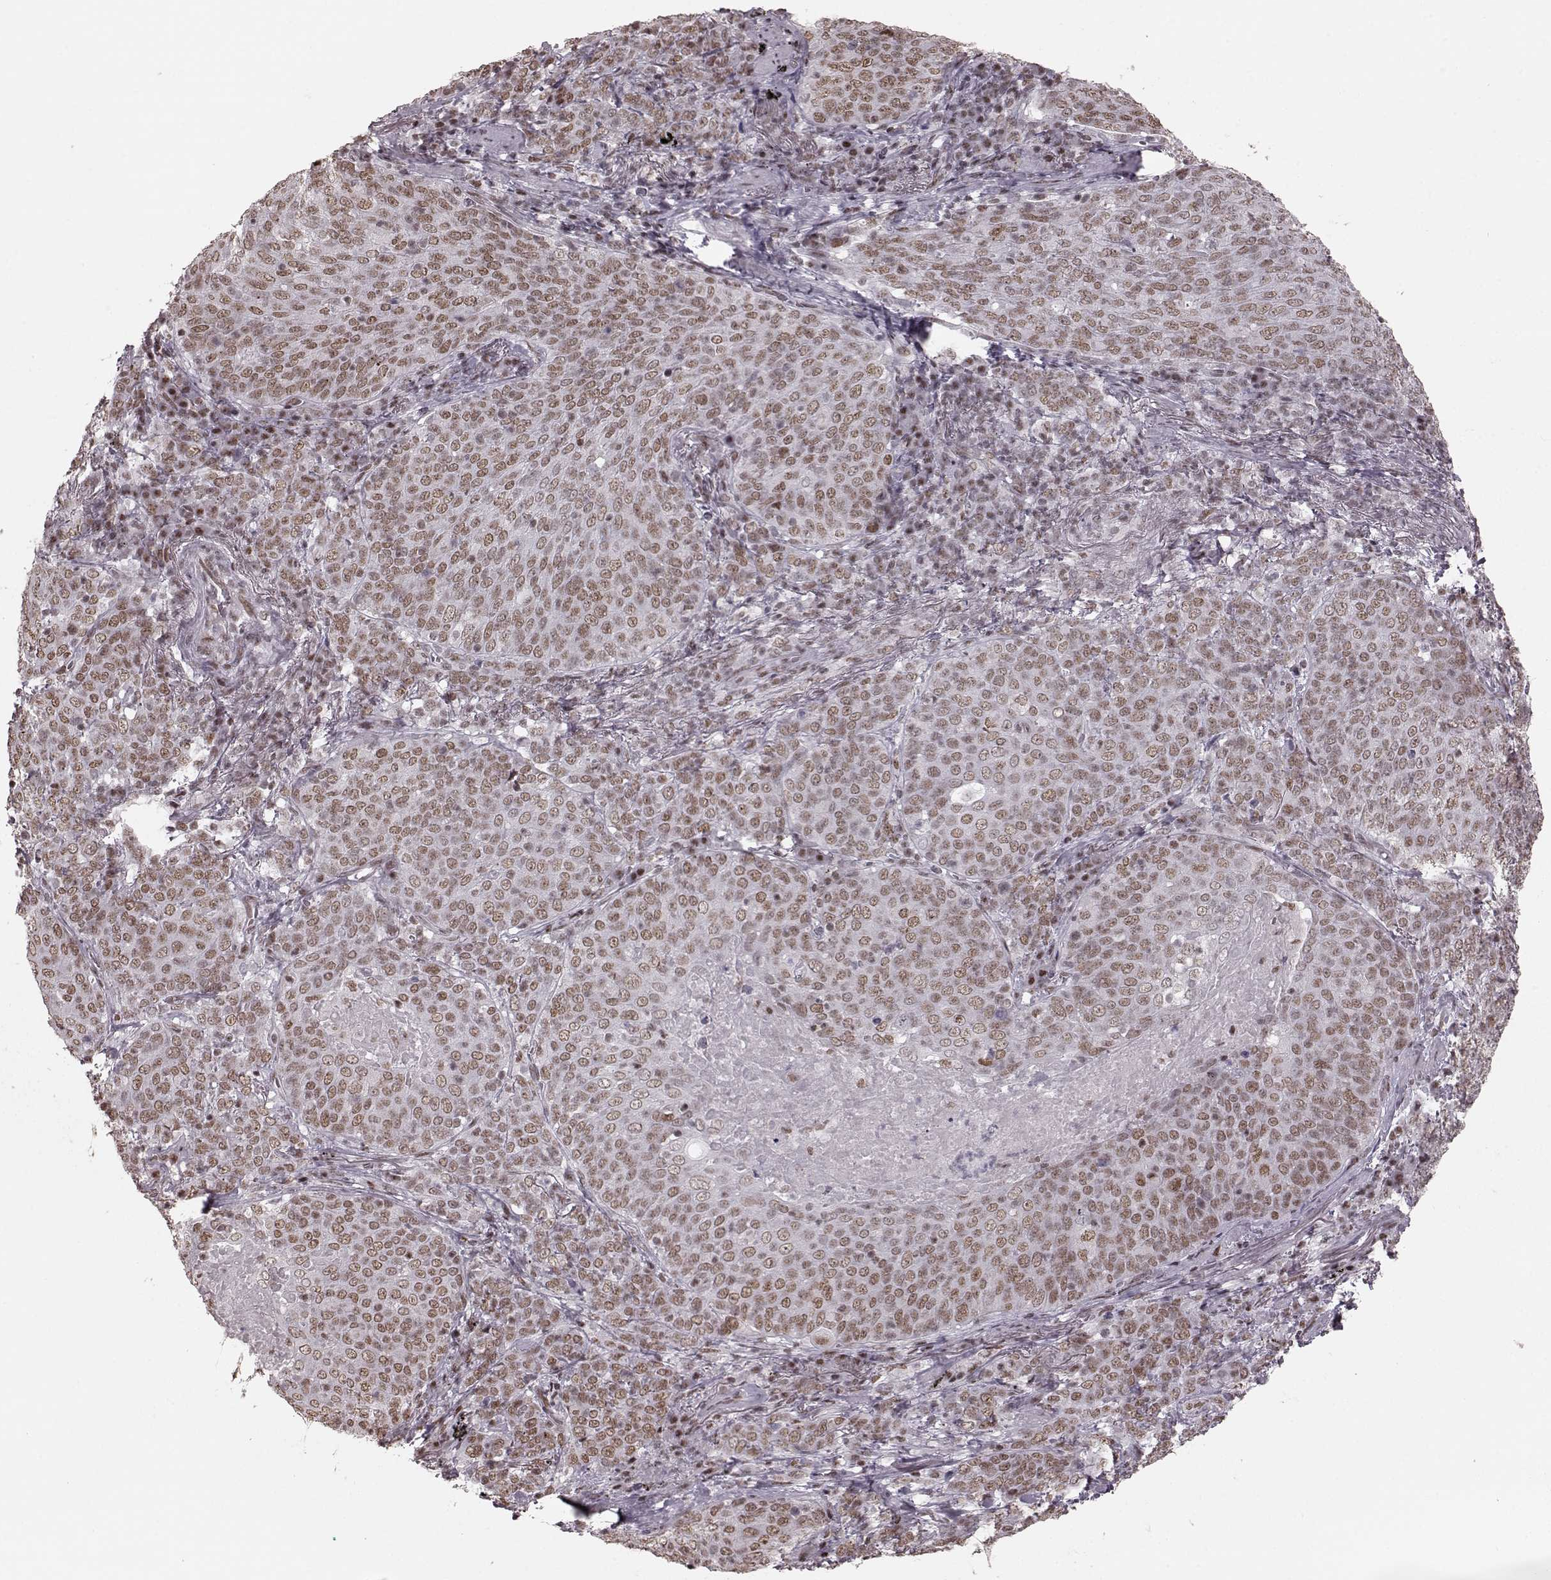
{"staining": {"intensity": "weak", "quantity": ">75%", "location": "nuclear"}, "tissue": "lung cancer", "cell_type": "Tumor cells", "image_type": "cancer", "snomed": [{"axis": "morphology", "description": "Squamous cell carcinoma, NOS"}, {"axis": "topography", "description": "Lung"}], "caption": "This micrograph shows squamous cell carcinoma (lung) stained with IHC to label a protein in brown. The nuclear of tumor cells show weak positivity for the protein. Nuclei are counter-stained blue.", "gene": "NR2C1", "patient": {"sex": "male", "age": 82}}